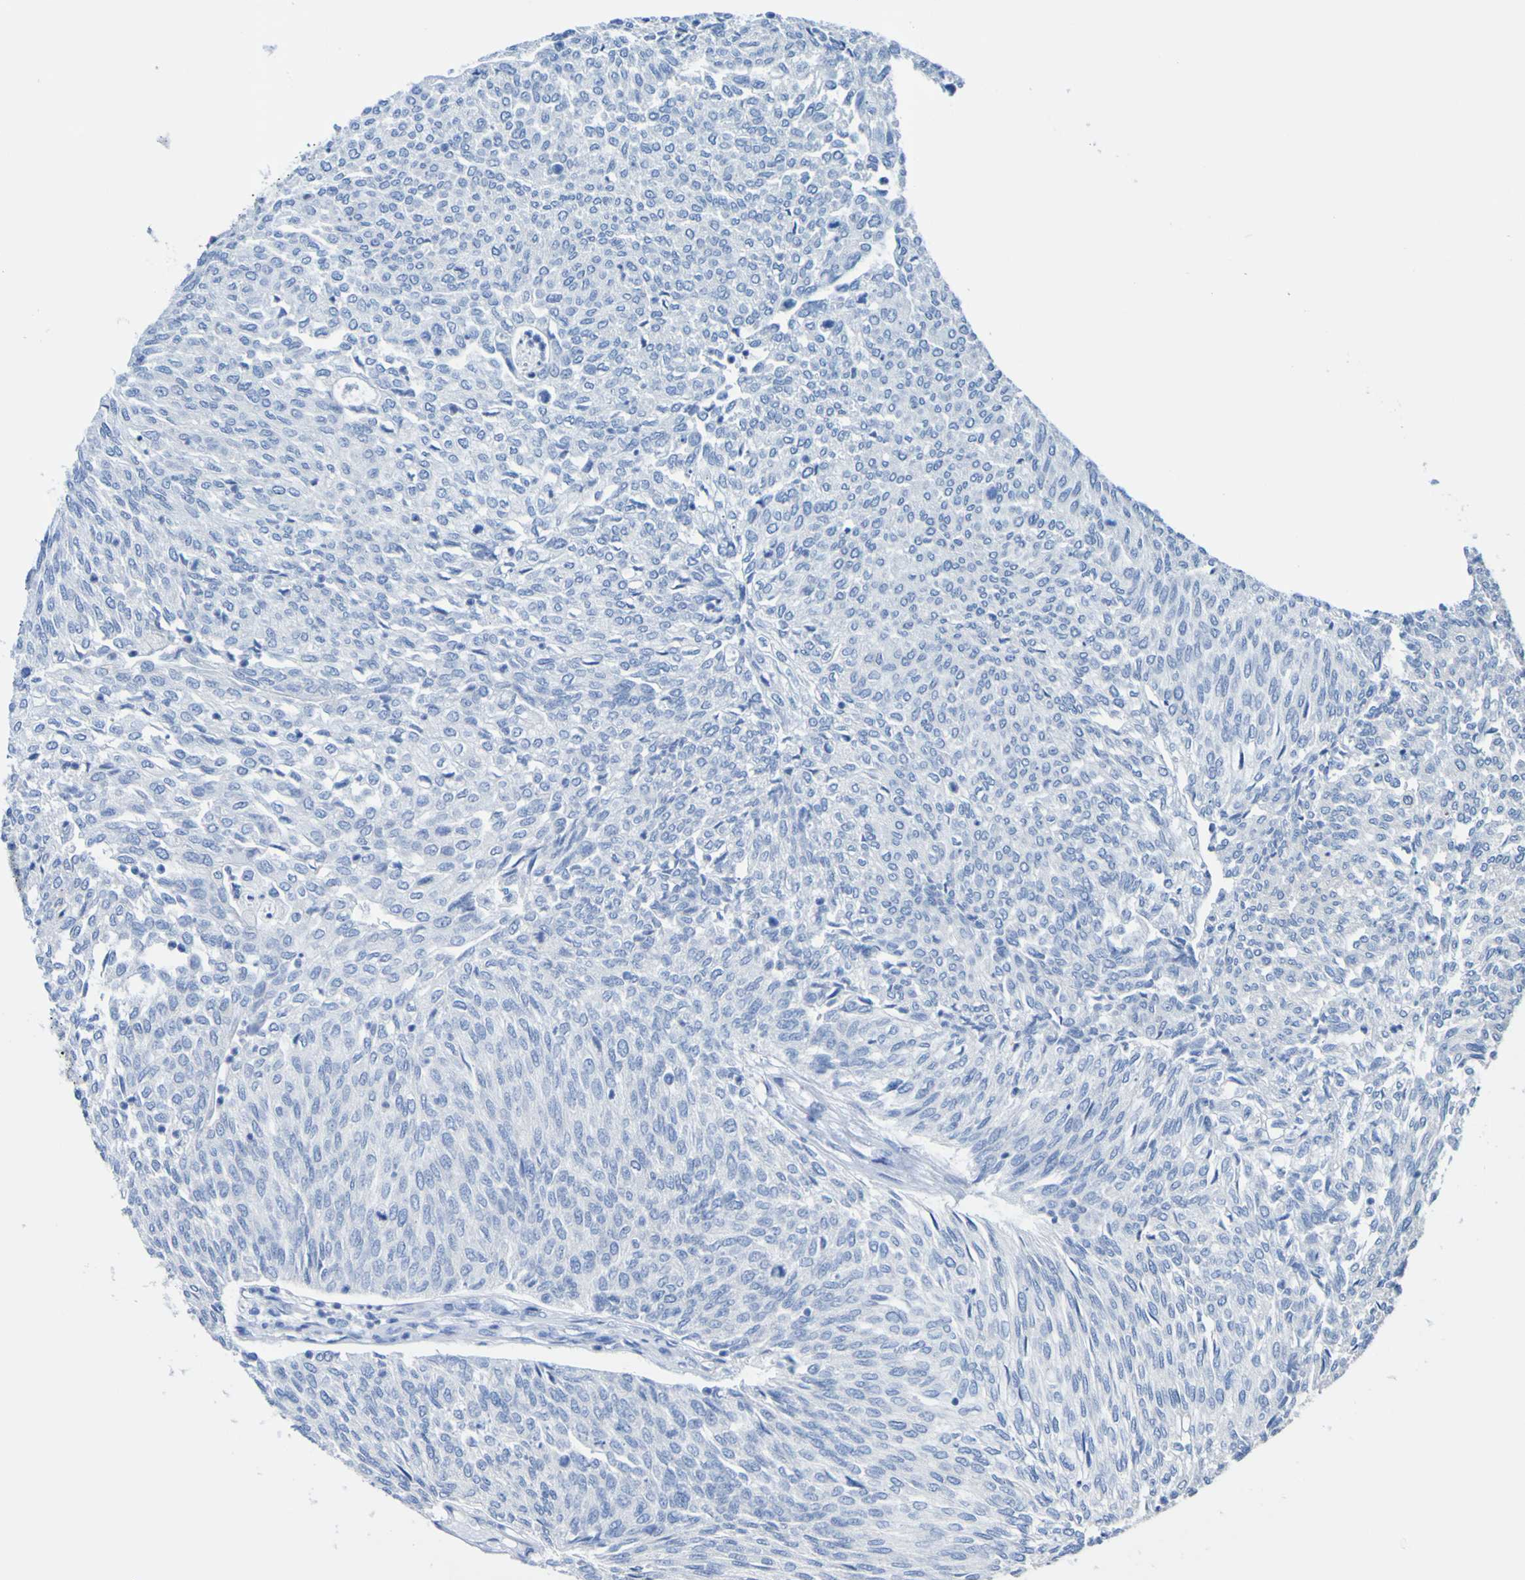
{"staining": {"intensity": "negative", "quantity": "none", "location": "none"}, "tissue": "urothelial cancer", "cell_type": "Tumor cells", "image_type": "cancer", "snomed": [{"axis": "morphology", "description": "Urothelial carcinoma, Low grade"}, {"axis": "topography", "description": "Urinary bladder"}], "caption": "An IHC histopathology image of urothelial cancer is shown. There is no staining in tumor cells of urothelial cancer. Brightfield microscopy of IHC stained with DAB (brown) and hematoxylin (blue), captured at high magnification.", "gene": "ACMSD", "patient": {"sex": "female", "age": 79}}